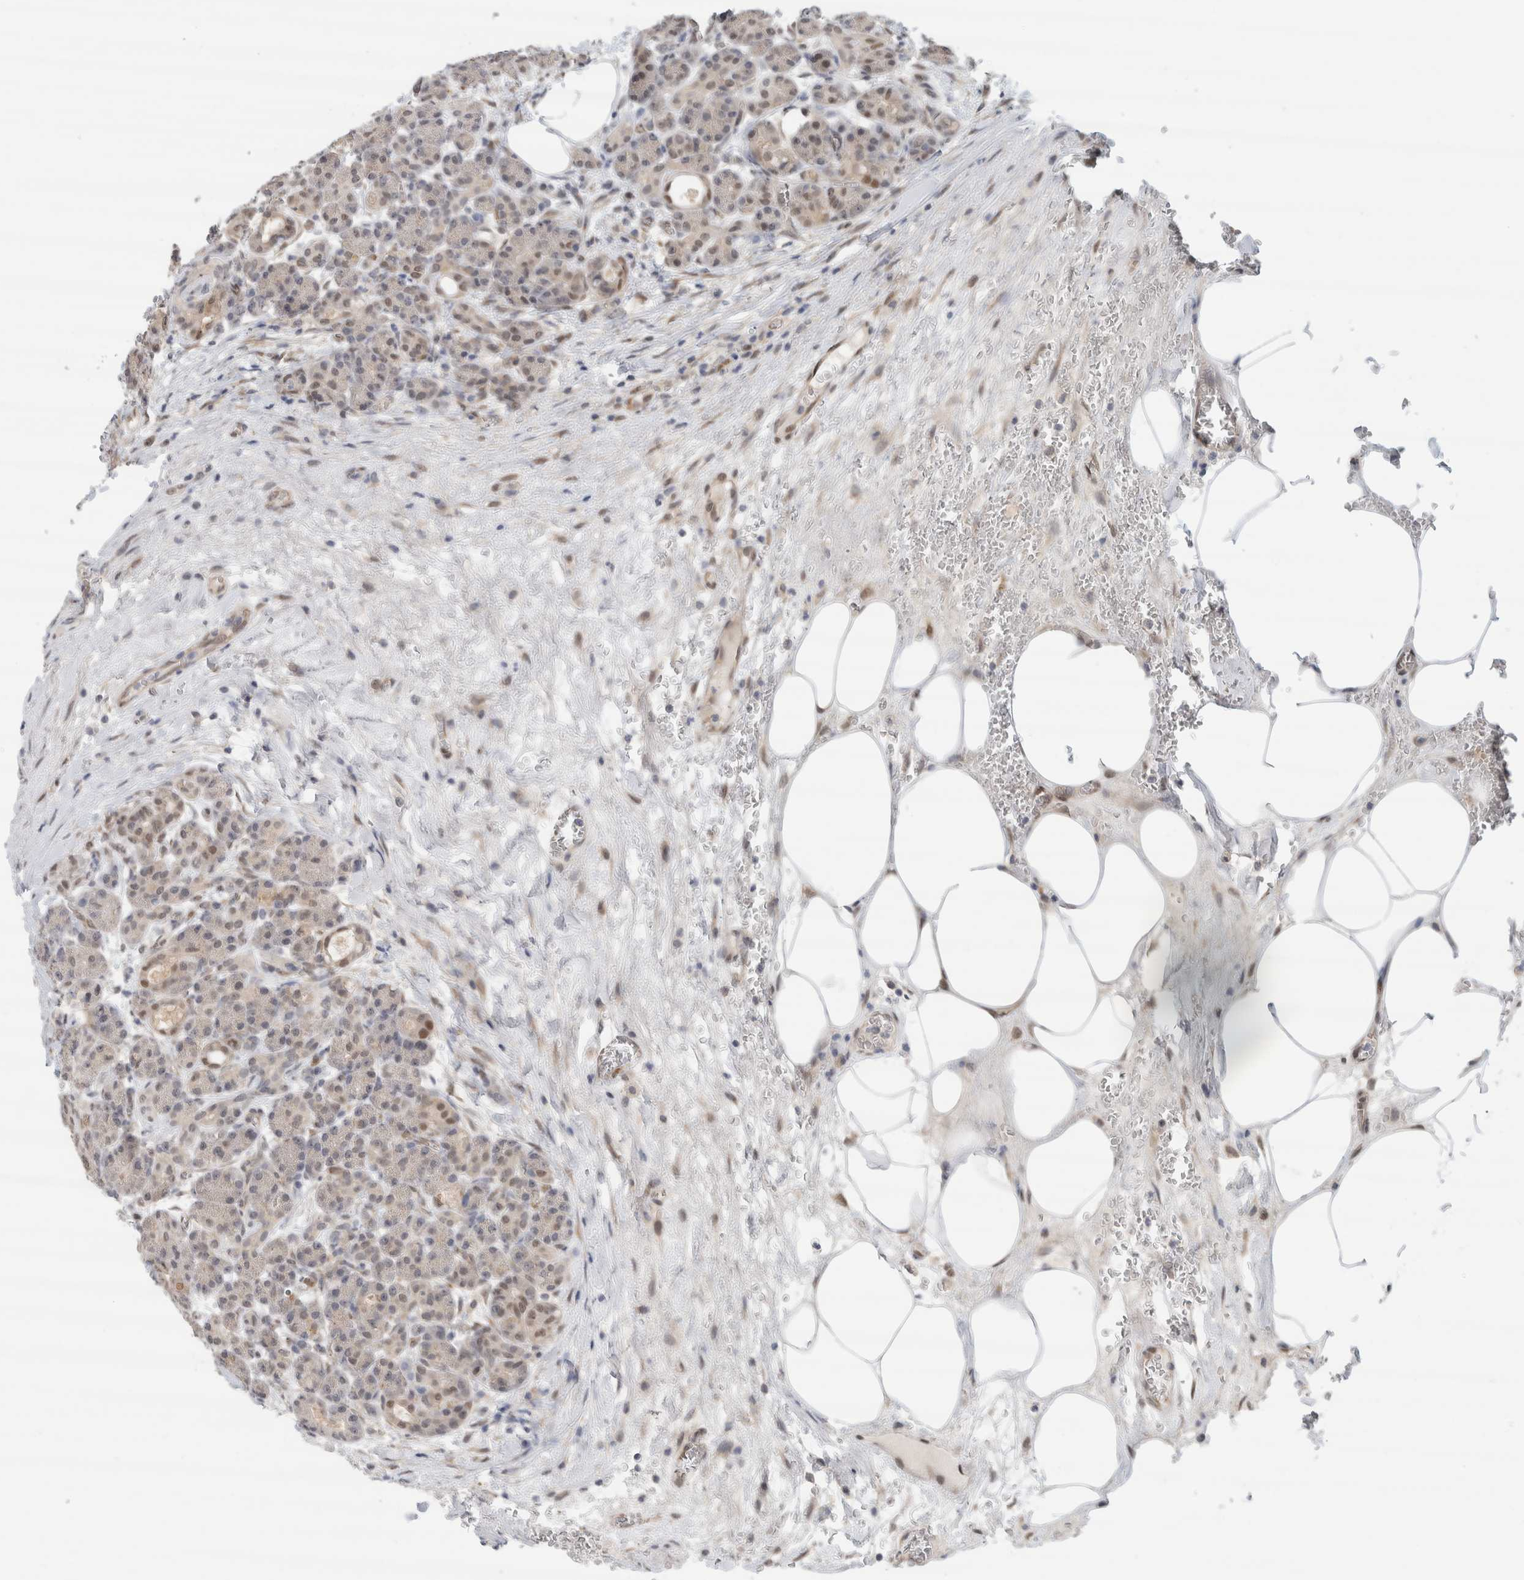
{"staining": {"intensity": "weak", "quantity": "<25%", "location": "nuclear"}, "tissue": "pancreas", "cell_type": "Exocrine glandular cells", "image_type": "normal", "snomed": [{"axis": "morphology", "description": "Normal tissue, NOS"}, {"axis": "topography", "description": "Pancreas"}], "caption": "Immunohistochemistry (IHC) photomicrograph of normal pancreas stained for a protein (brown), which exhibits no positivity in exocrine glandular cells. (DAB IHC with hematoxylin counter stain).", "gene": "EIF4G3", "patient": {"sex": "male", "age": 63}}